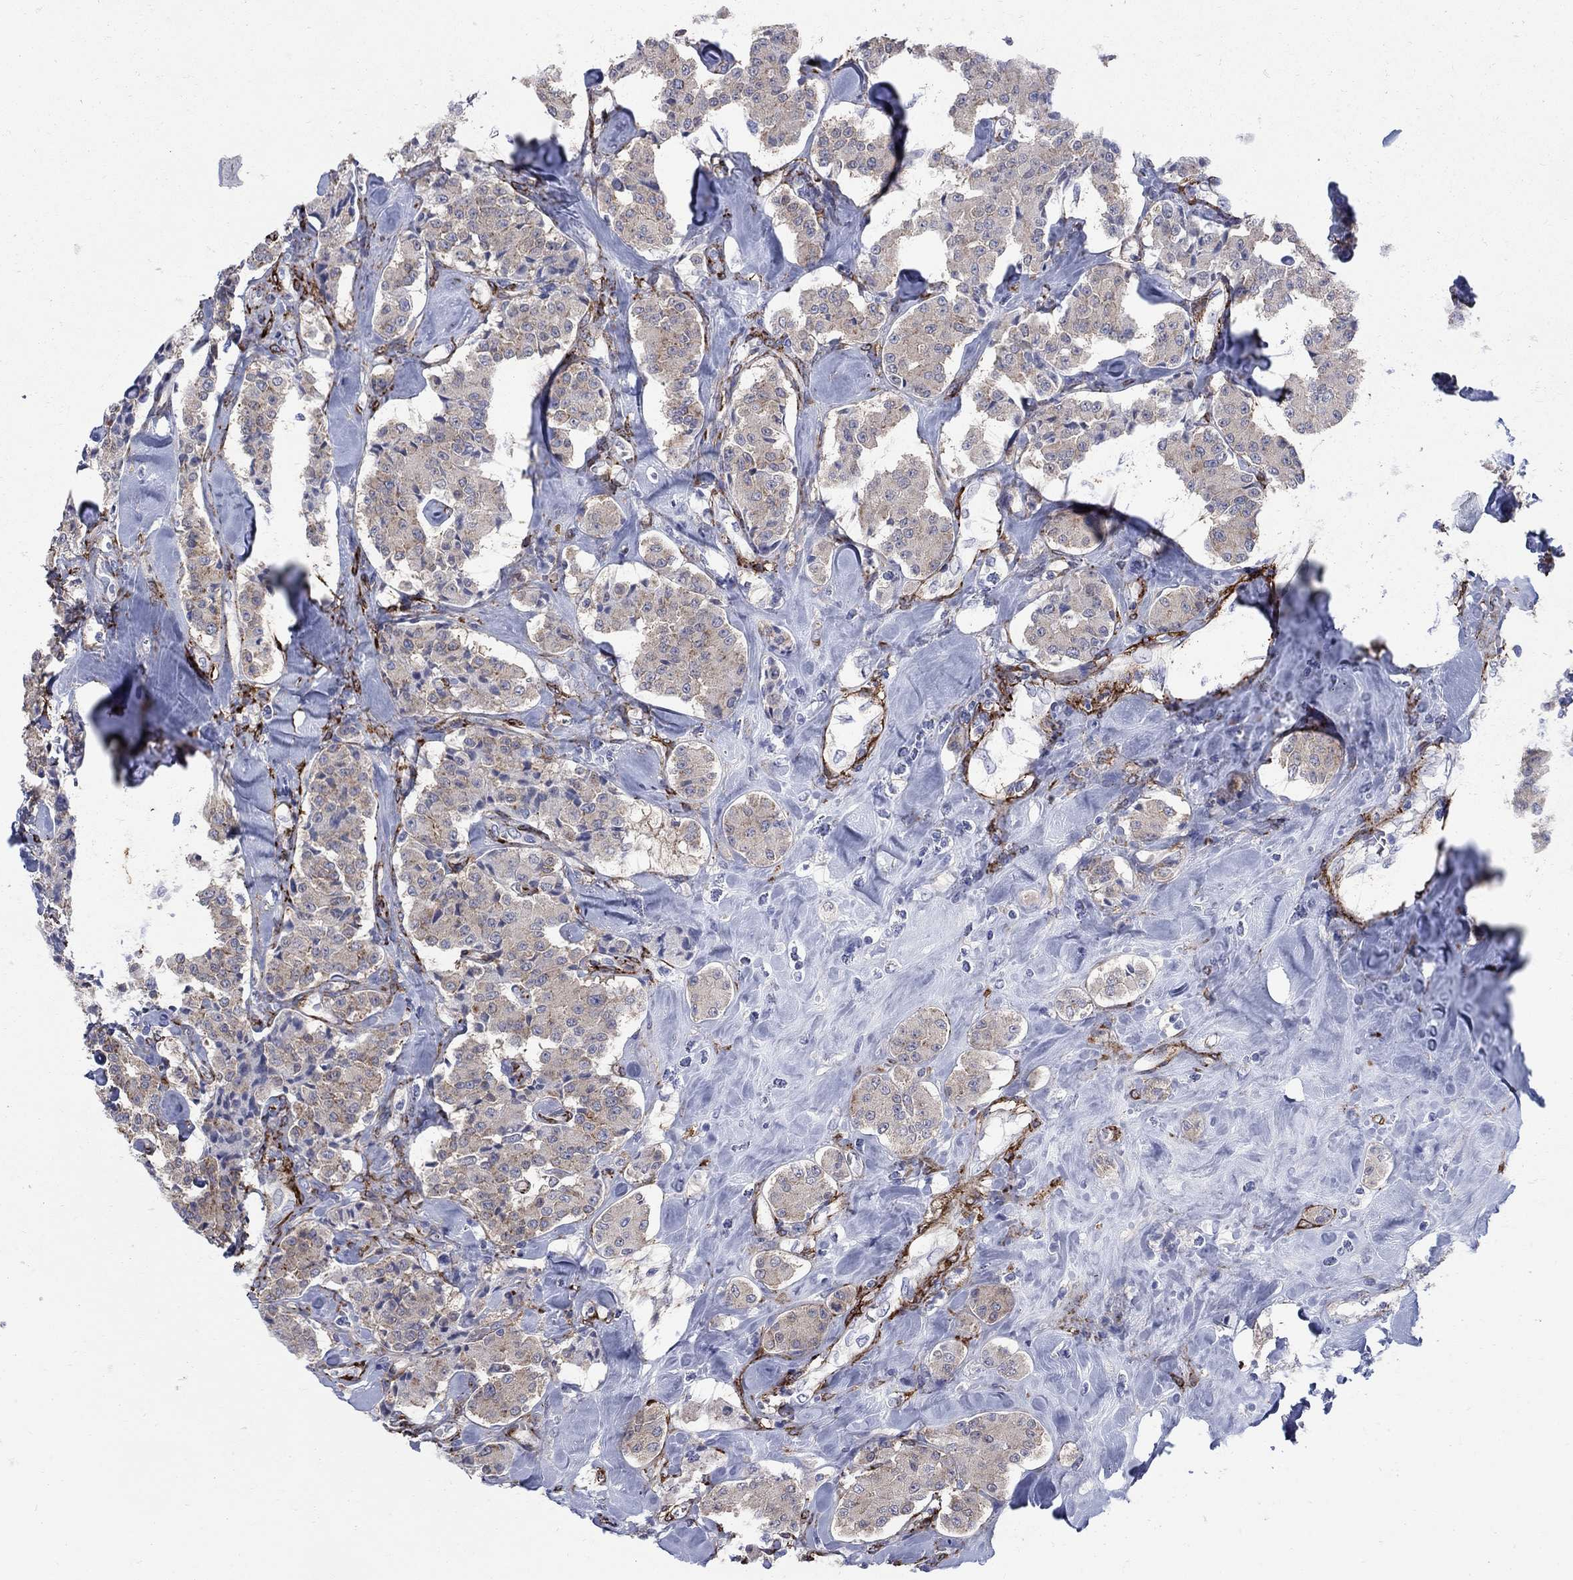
{"staining": {"intensity": "weak", "quantity": "25%-75%", "location": "cytoplasmic/membranous"}, "tissue": "carcinoid", "cell_type": "Tumor cells", "image_type": "cancer", "snomed": [{"axis": "morphology", "description": "Carcinoid, malignant, NOS"}, {"axis": "topography", "description": "Pancreas"}], "caption": "Human carcinoid stained for a protein (brown) shows weak cytoplasmic/membranous positive staining in about 25%-75% of tumor cells.", "gene": "SEPTIN8", "patient": {"sex": "male", "age": 41}}